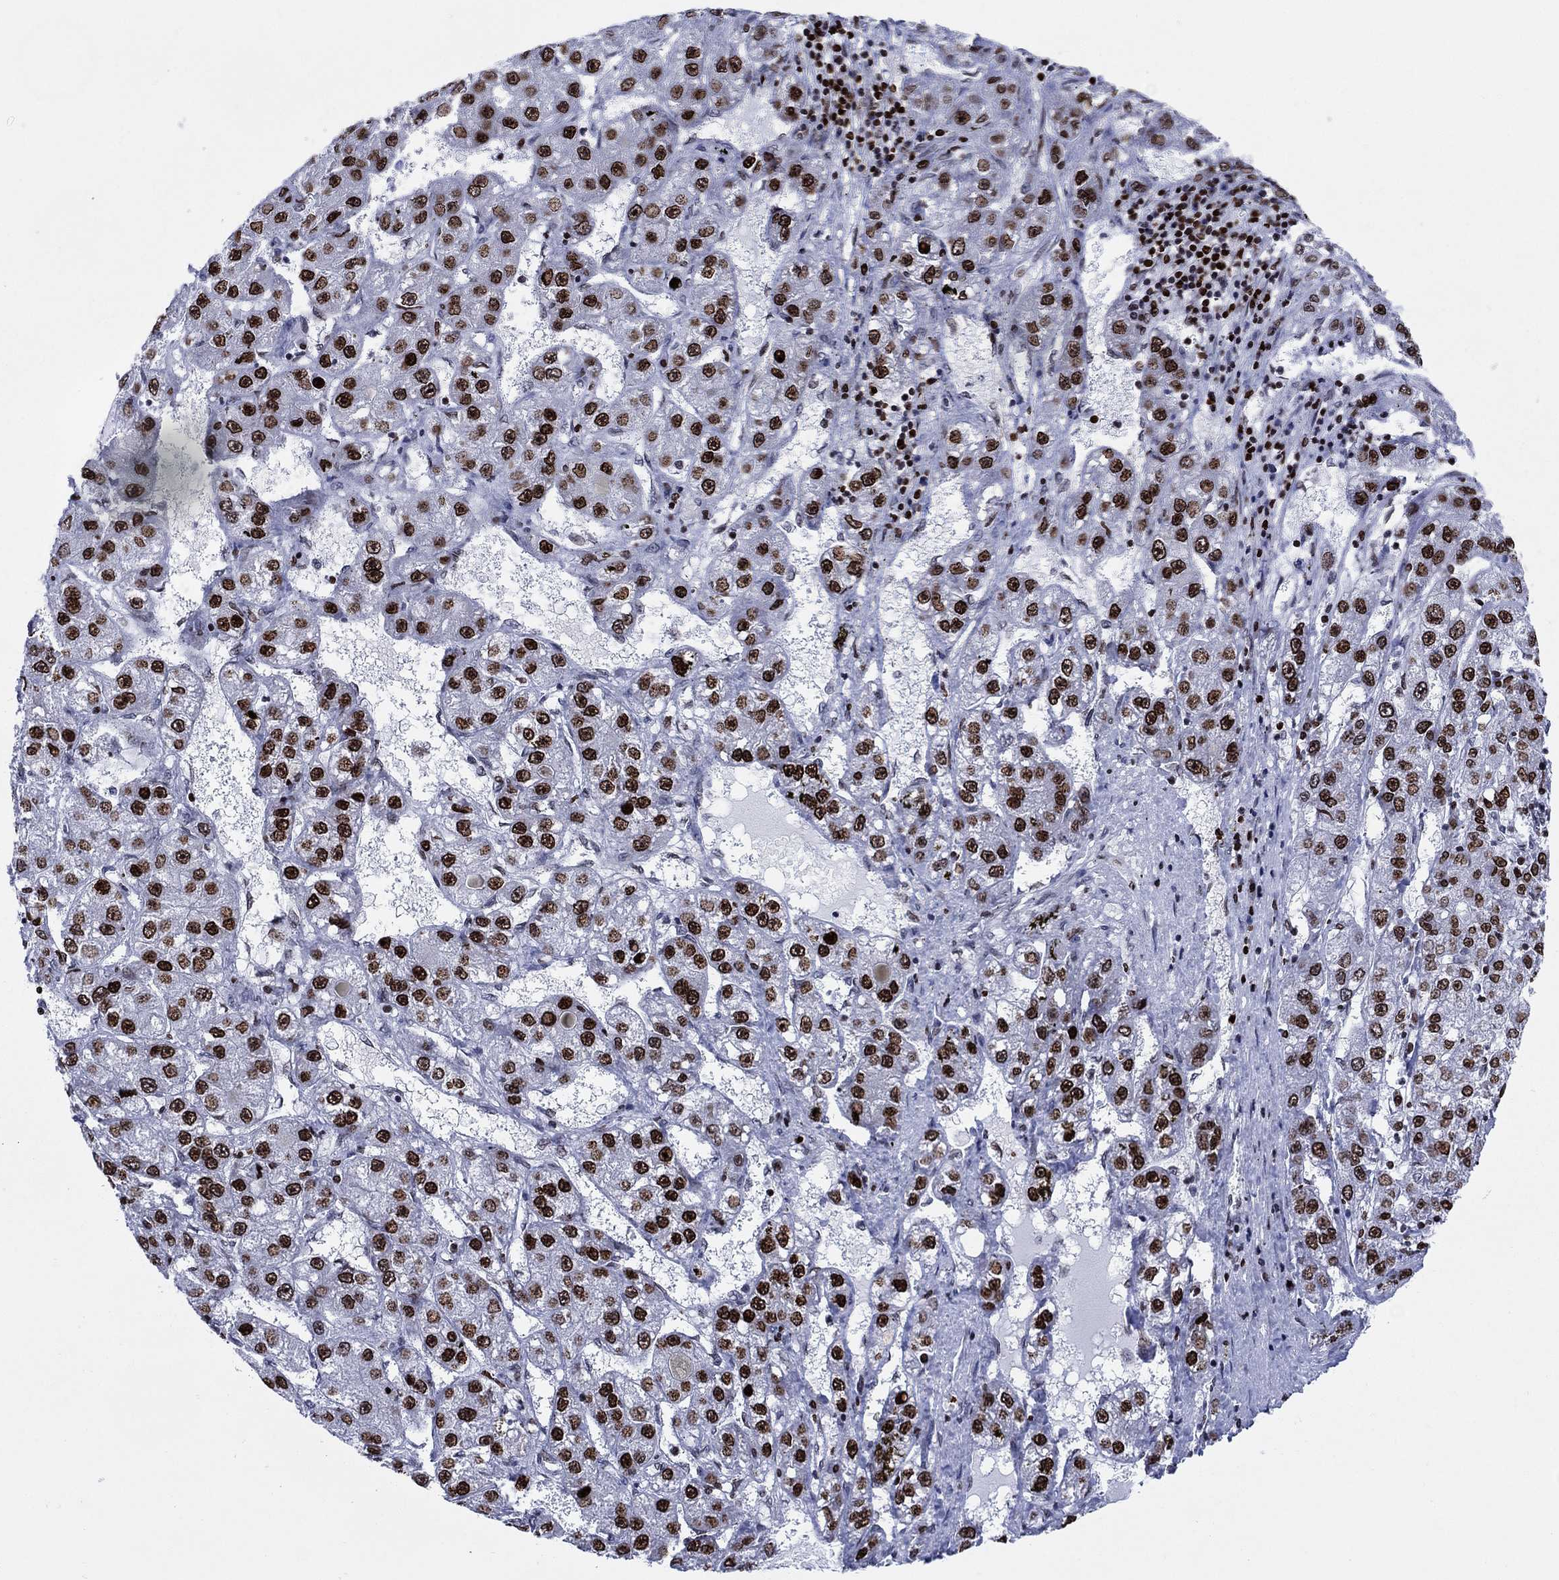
{"staining": {"intensity": "strong", "quantity": "25%-75%", "location": "nuclear"}, "tissue": "liver cancer", "cell_type": "Tumor cells", "image_type": "cancer", "snomed": [{"axis": "morphology", "description": "Carcinoma, Hepatocellular, NOS"}, {"axis": "topography", "description": "Liver"}], "caption": "DAB immunohistochemical staining of liver cancer (hepatocellular carcinoma) reveals strong nuclear protein staining in about 25%-75% of tumor cells.", "gene": "HMGA1", "patient": {"sex": "female", "age": 65}}